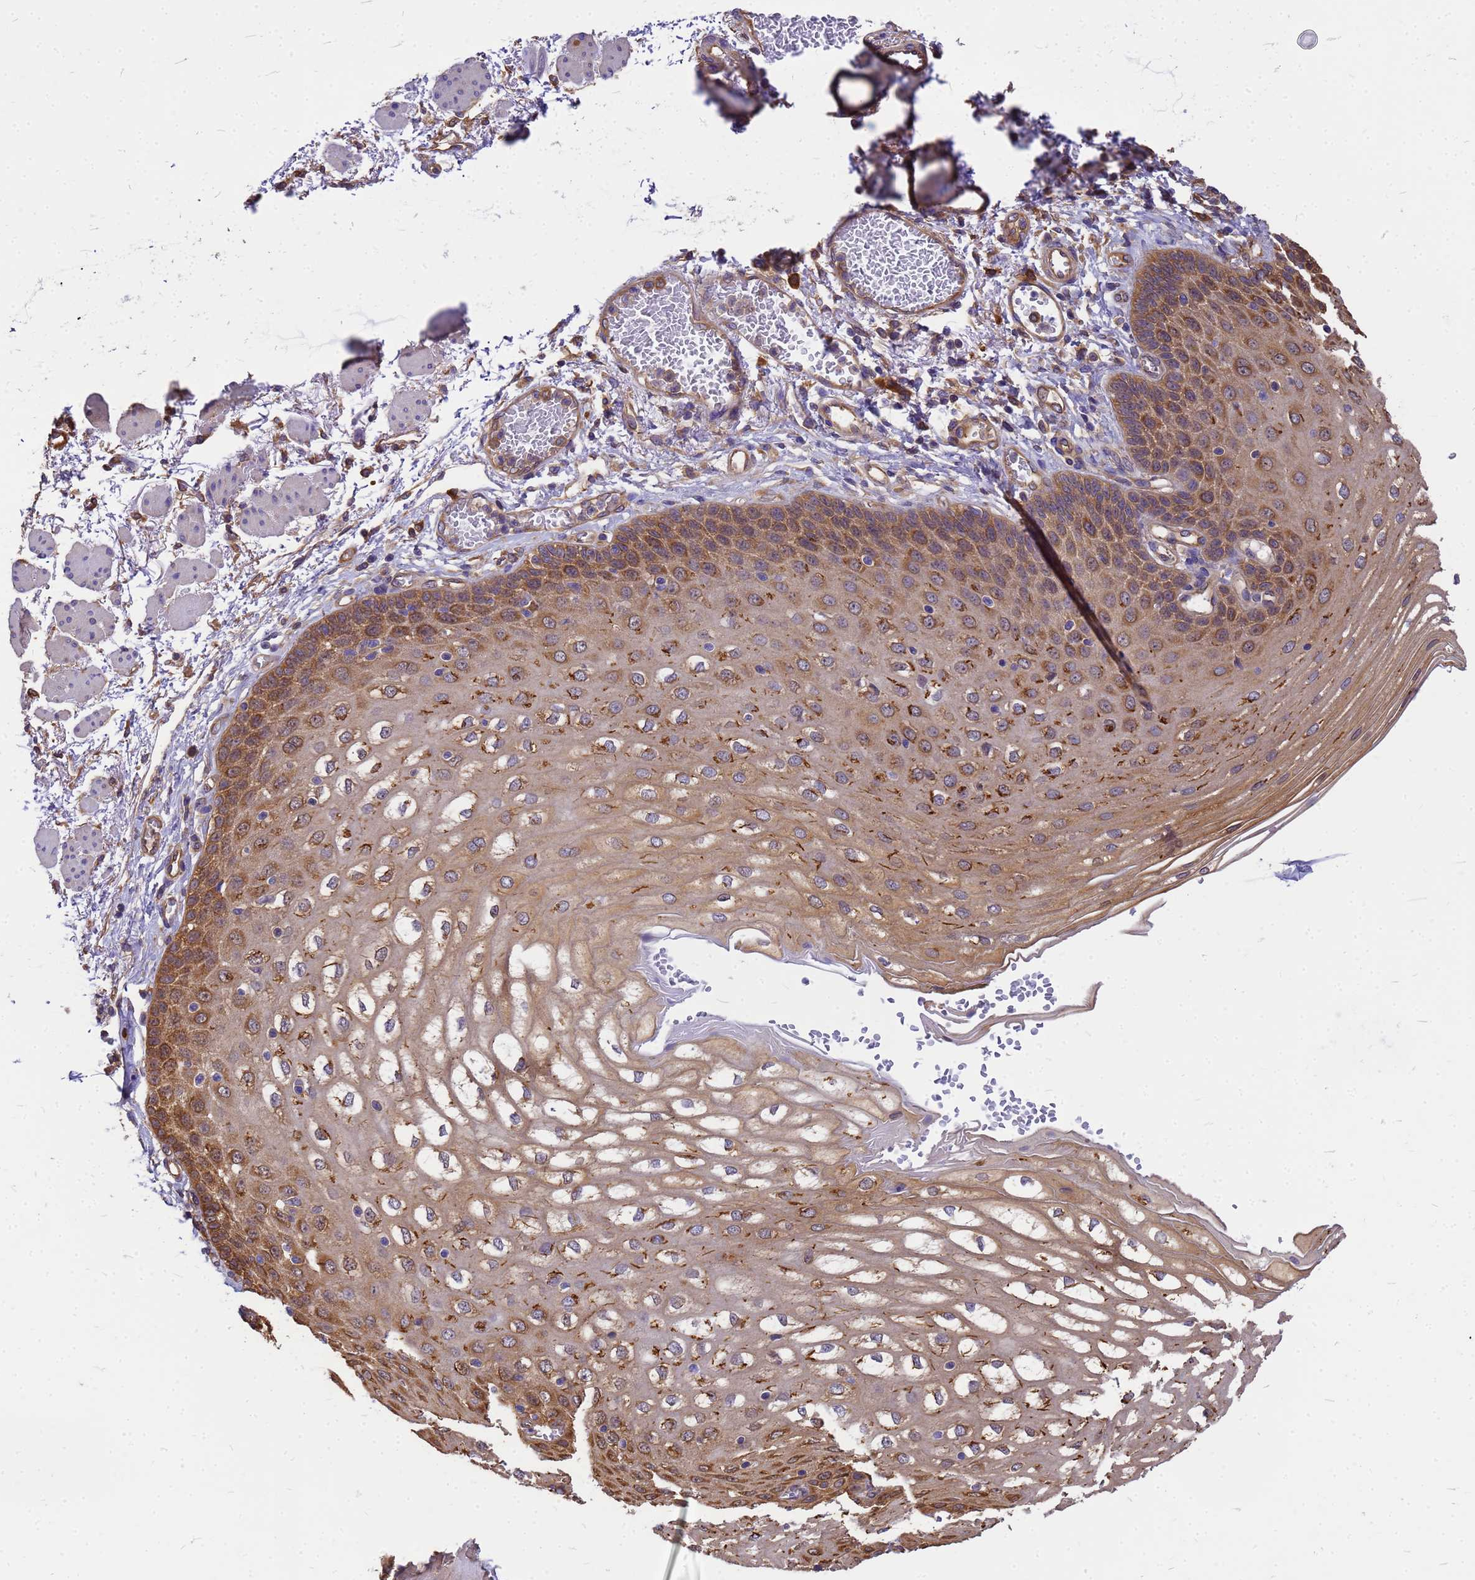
{"staining": {"intensity": "moderate", "quantity": ">75%", "location": "cytoplasmic/membranous"}, "tissue": "esophagus", "cell_type": "Squamous epithelial cells", "image_type": "normal", "snomed": [{"axis": "morphology", "description": "Normal tissue, NOS"}, {"axis": "topography", "description": "Esophagus"}], "caption": "The image displays immunohistochemical staining of normal esophagus. There is moderate cytoplasmic/membranous staining is appreciated in approximately >75% of squamous epithelial cells. Nuclei are stained in blue.", "gene": "GID4", "patient": {"sex": "male", "age": 81}}